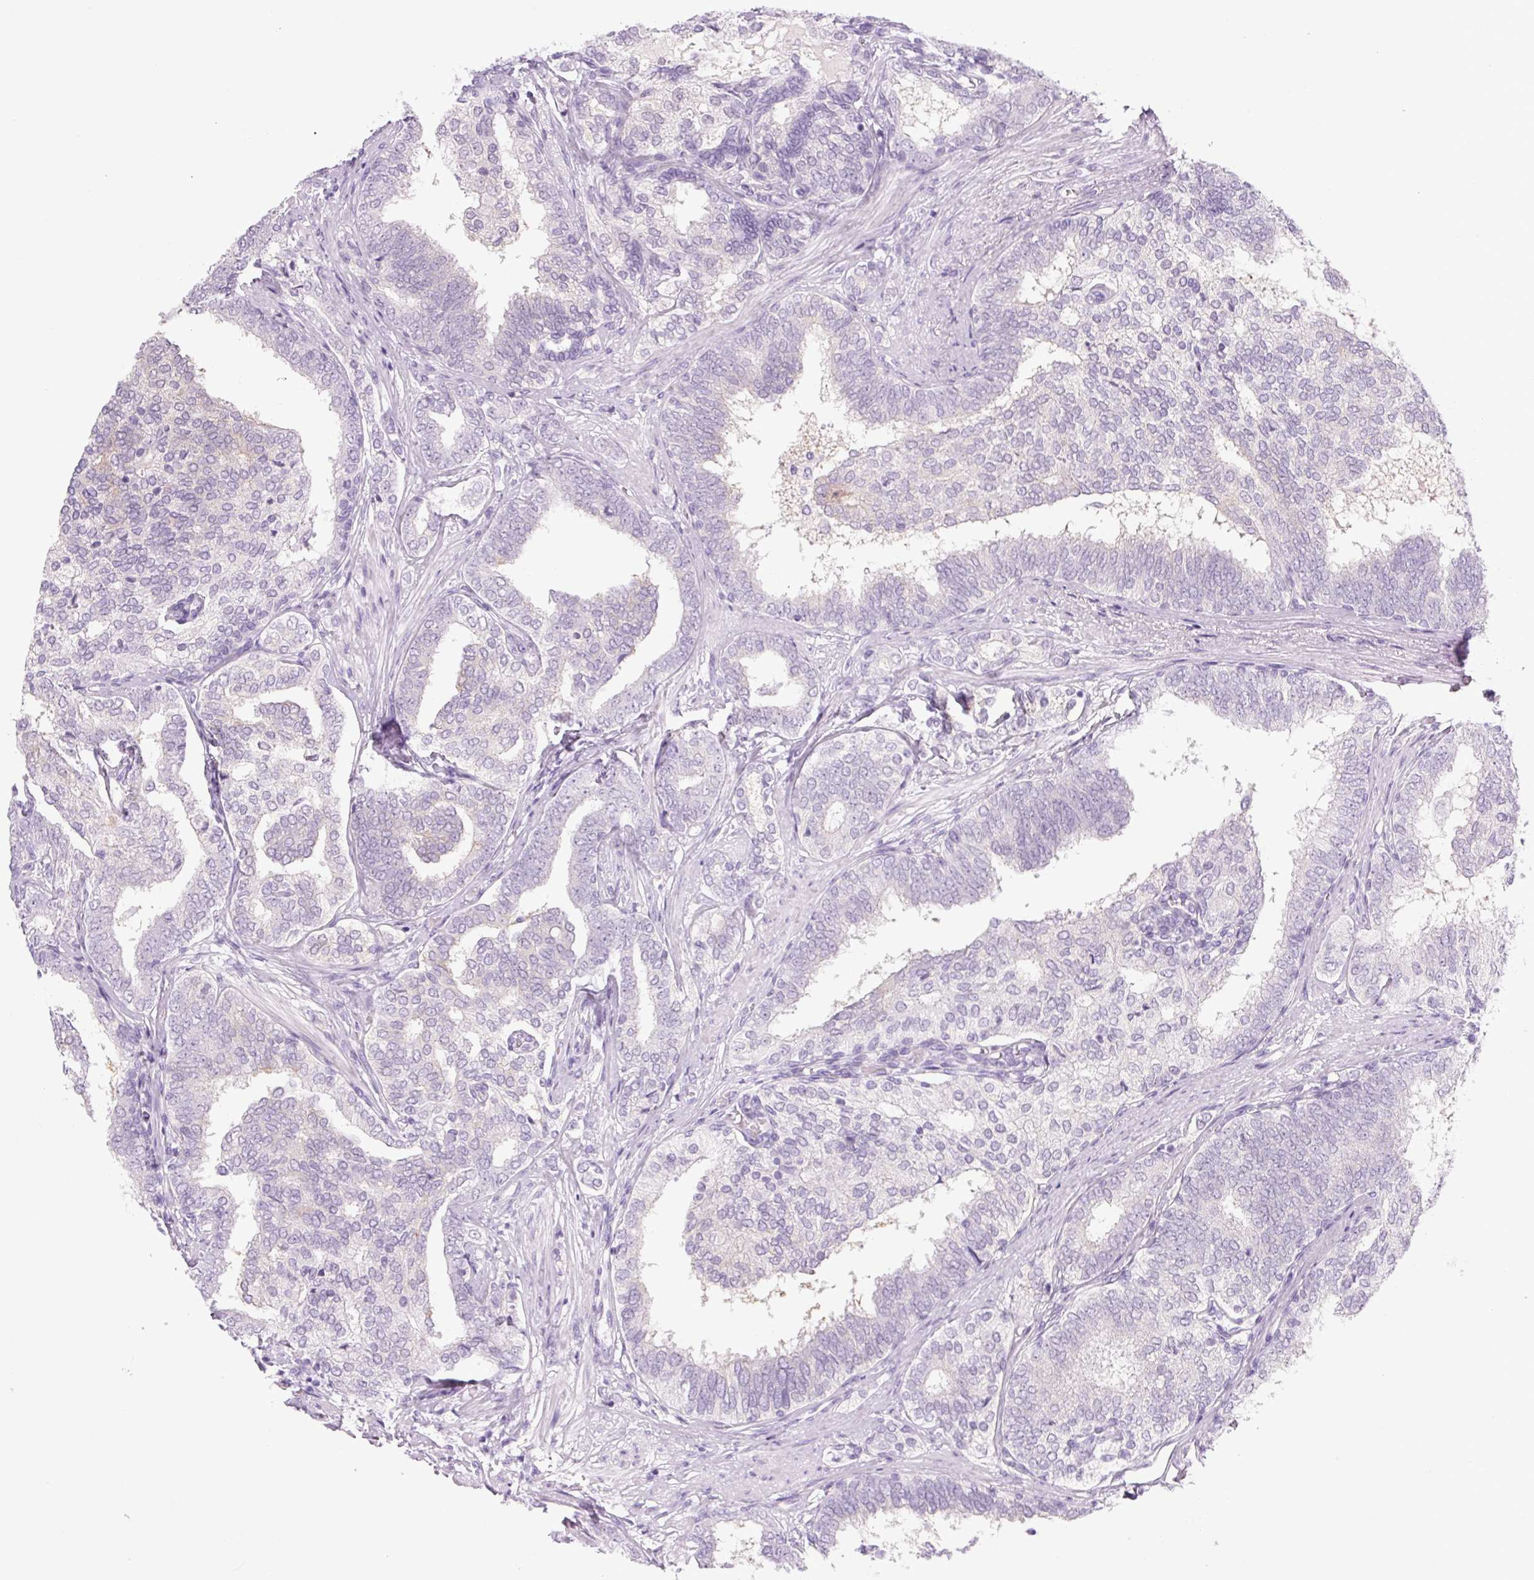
{"staining": {"intensity": "negative", "quantity": "none", "location": "none"}, "tissue": "prostate cancer", "cell_type": "Tumor cells", "image_type": "cancer", "snomed": [{"axis": "morphology", "description": "Adenocarcinoma, High grade"}, {"axis": "topography", "description": "Prostate"}], "caption": "Prostate cancer (high-grade adenocarcinoma) was stained to show a protein in brown. There is no significant expression in tumor cells. (DAB IHC visualized using brightfield microscopy, high magnification).", "gene": "COL9A2", "patient": {"sex": "male", "age": 72}}